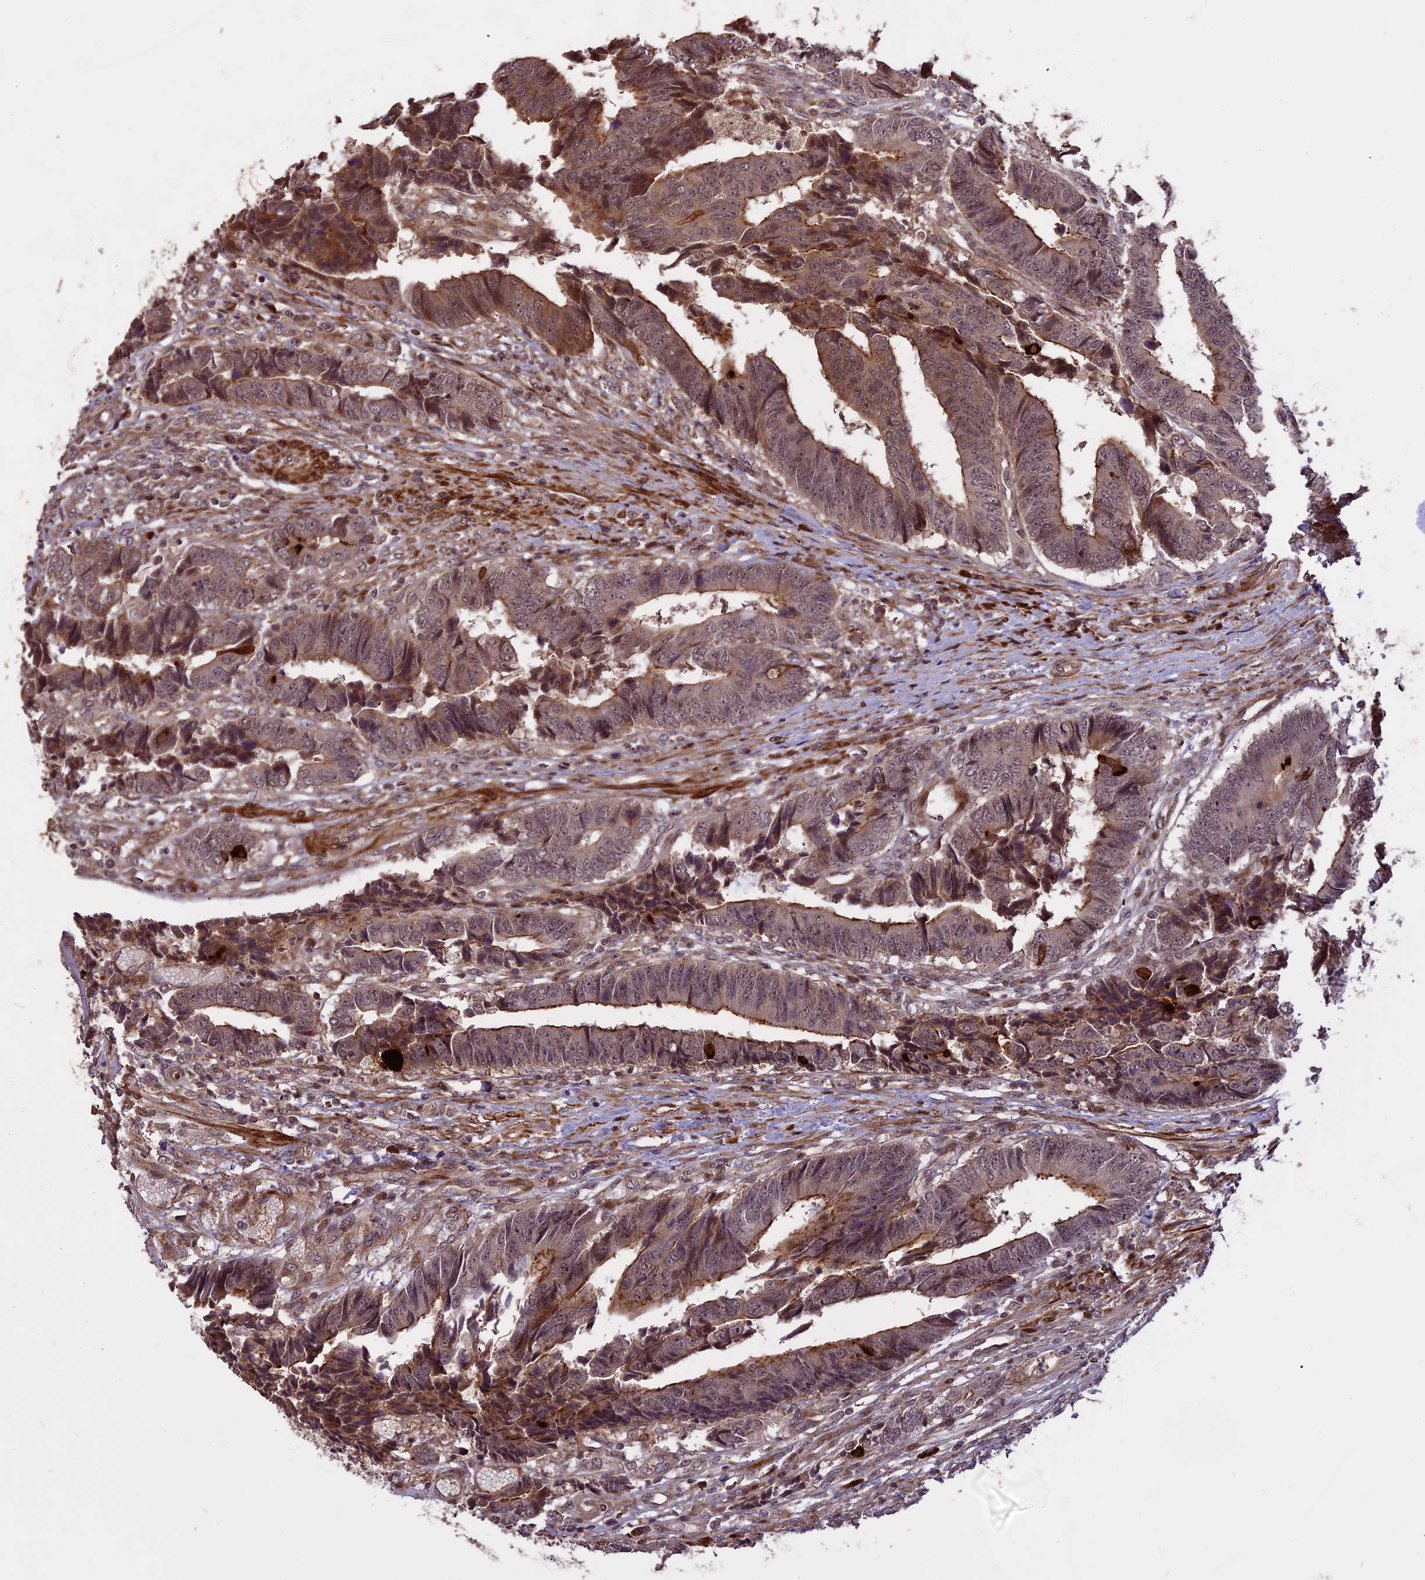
{"staining": {"intensity": "moderate", "quantity": "25%-75%", "location": "cytoplasmic/membranous"}, "tissue": "colorectal cancer", "cell_type": "Tumor cells", "image_type": "cancer", "snomed": [{"axis": "morphology", "description": "Adenocarcinoma, NOS"}, {"axis": "topography", "description": "Rectum"}], "caption": "An IHC image of tumor tissue is shown. Protein staining in brown labels moderate cytoplasmic/membranous positivity in colorectal cancer (adenocarcinoma) within tumor cells.", "gene": "ENHO", "patient": {"sex": "male", "age": 84}}